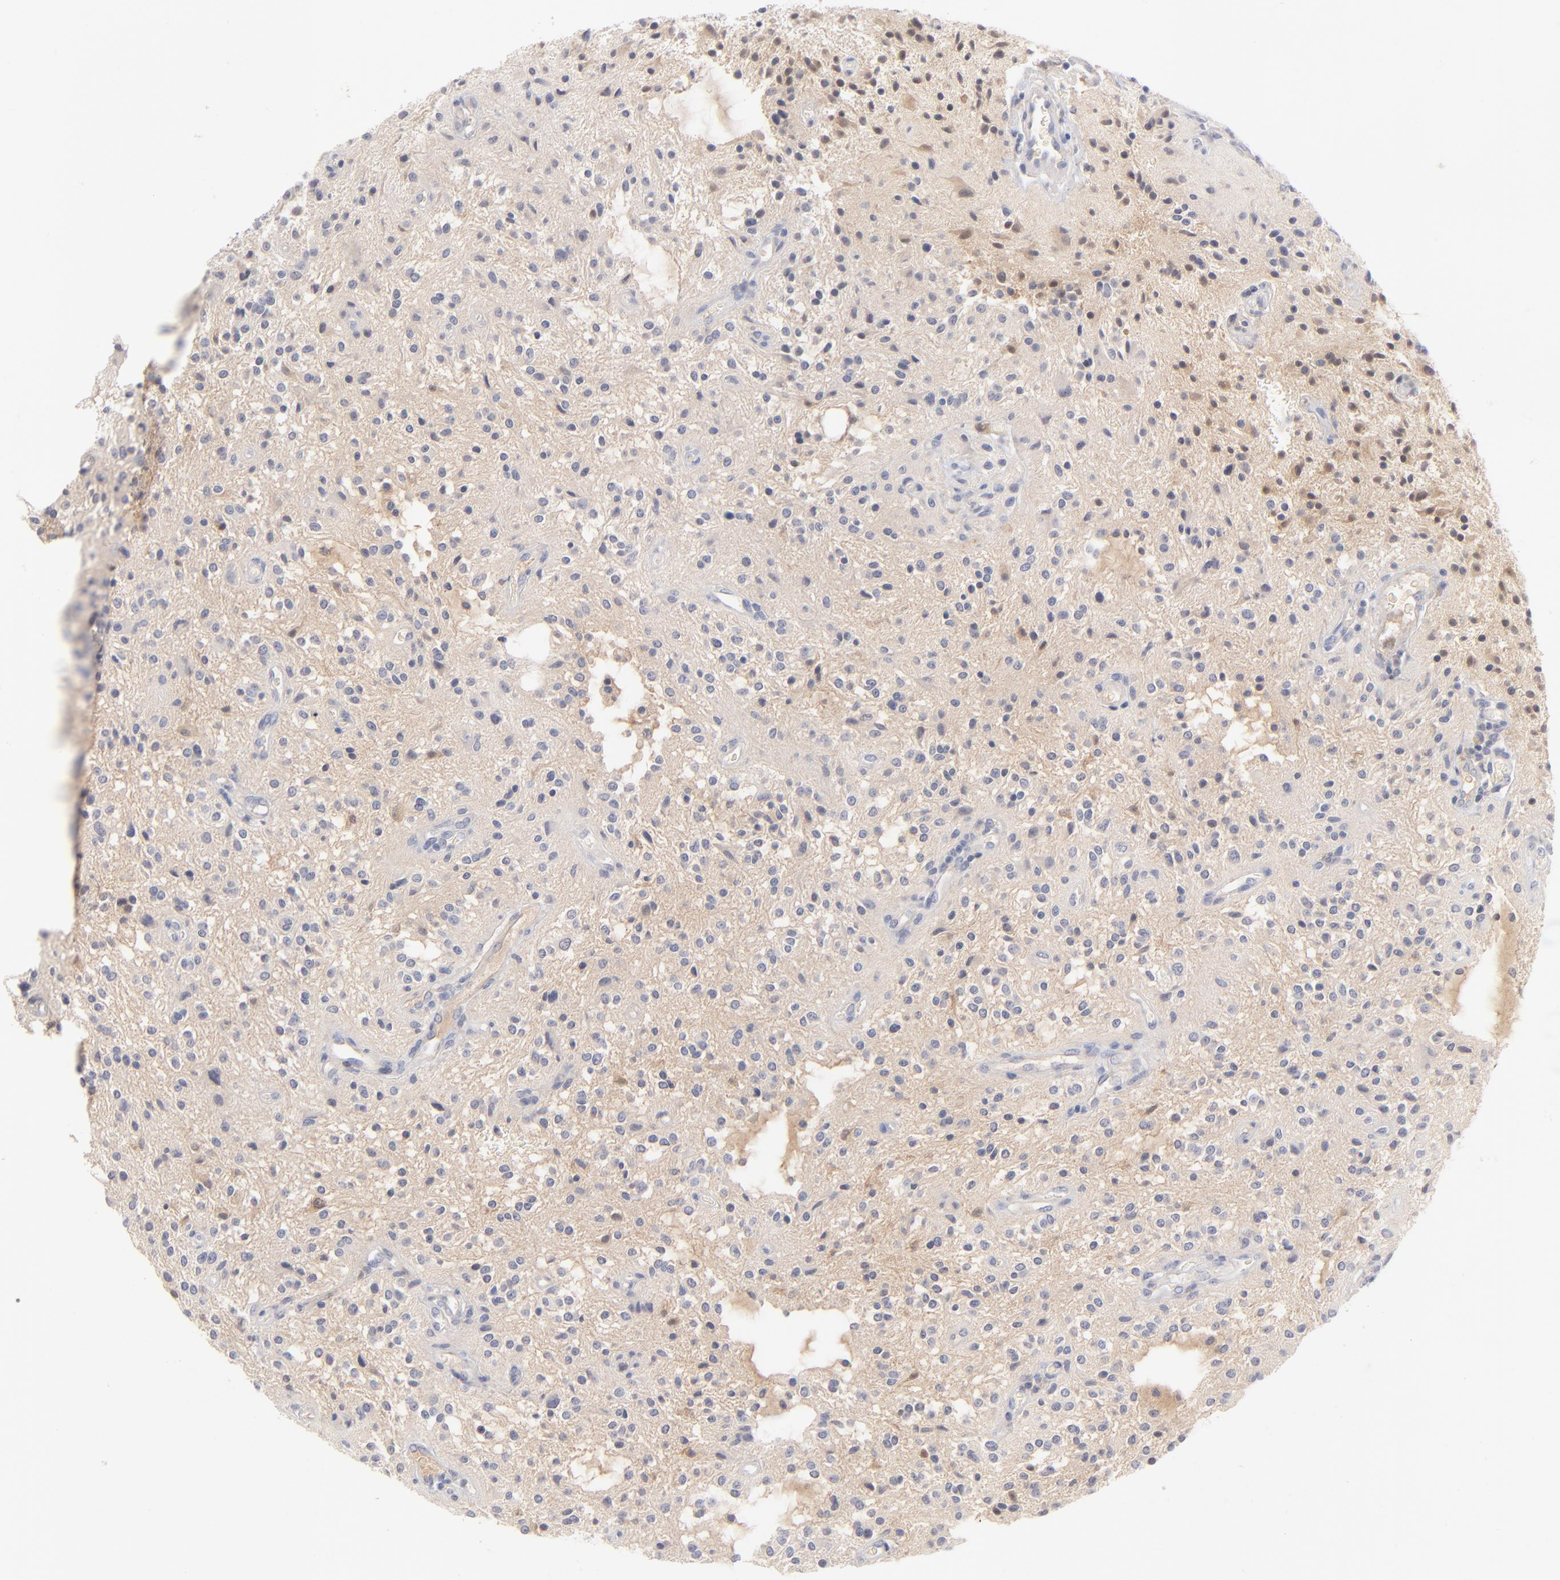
{"staining": {"intensity": "weak", "quantity": "<25%", "location": "nuclear"}, "tissue": "glioma", "cell_type": "Tumor cells", "image_type": "cancer", "snomed": [{"axis": "morphology", "description": "Glioma, malignant, NOS"}, {"axis": "topography", "description": "Cerebellum"}], "caption": "An immunohistochemistry (IHC) image of glioma (malignant) is shown. There is no staining in tumor cells of glioma (malignant).", "gene": "F12", "patient": {"sex": "female", "age": 10}}